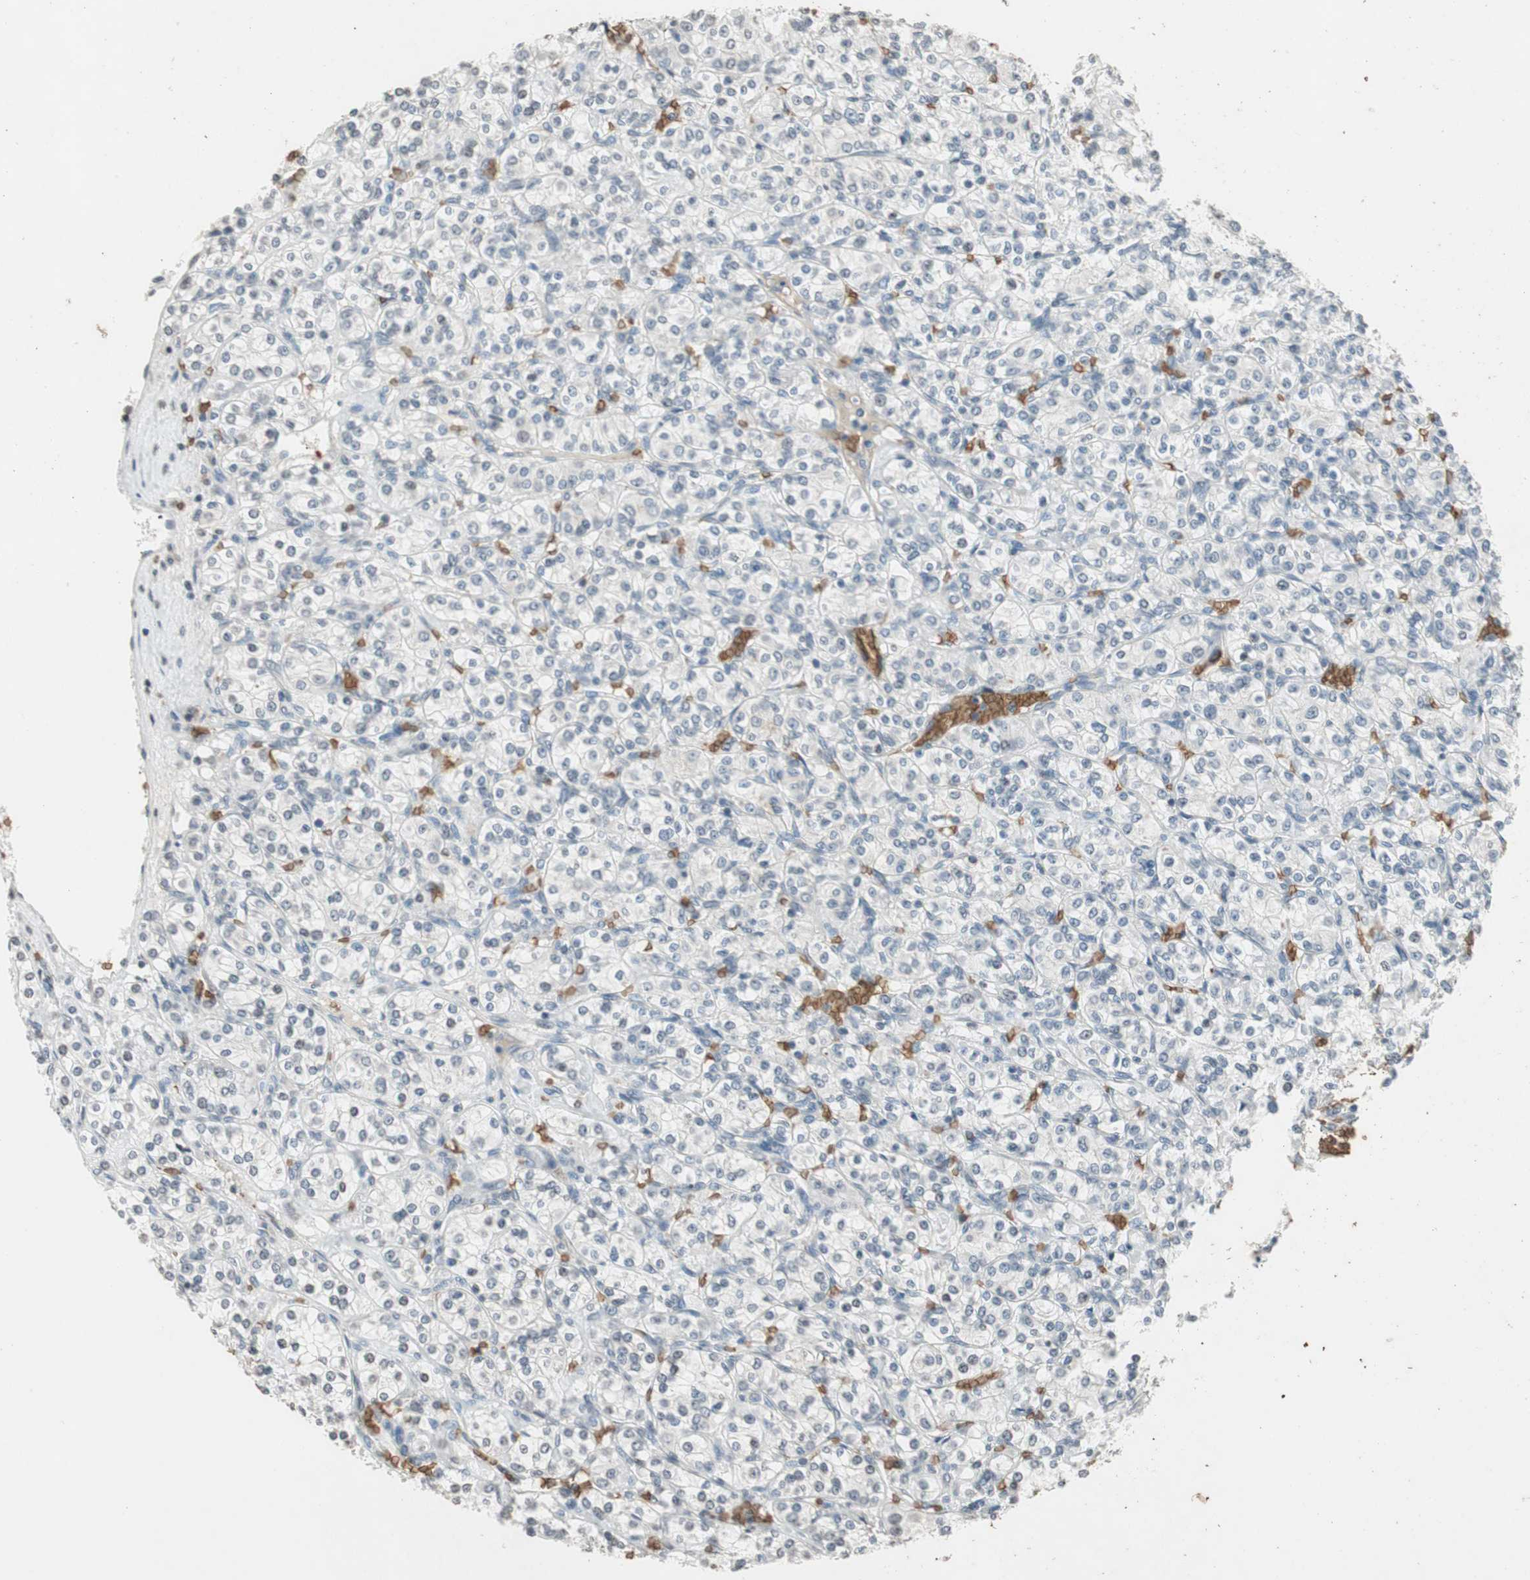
{"staining": {"intensity": "negative", "quantity": "none", "location": "none"}, "tissue": "renal cancer", "cell_type": "Tumor cells", "image_type": "cancer", "snomed": [{"axis": "morphology", "description": "Adenocarcinoma, NOS"}, {"axis": "topography", "description": "Kidney"}], "caption": "Histopathology image shows no significant protein expression in tumor cells of renal adenocarcinoma.", "gene": "GYPC", "patient": {"sex": "male", "age": 77}}